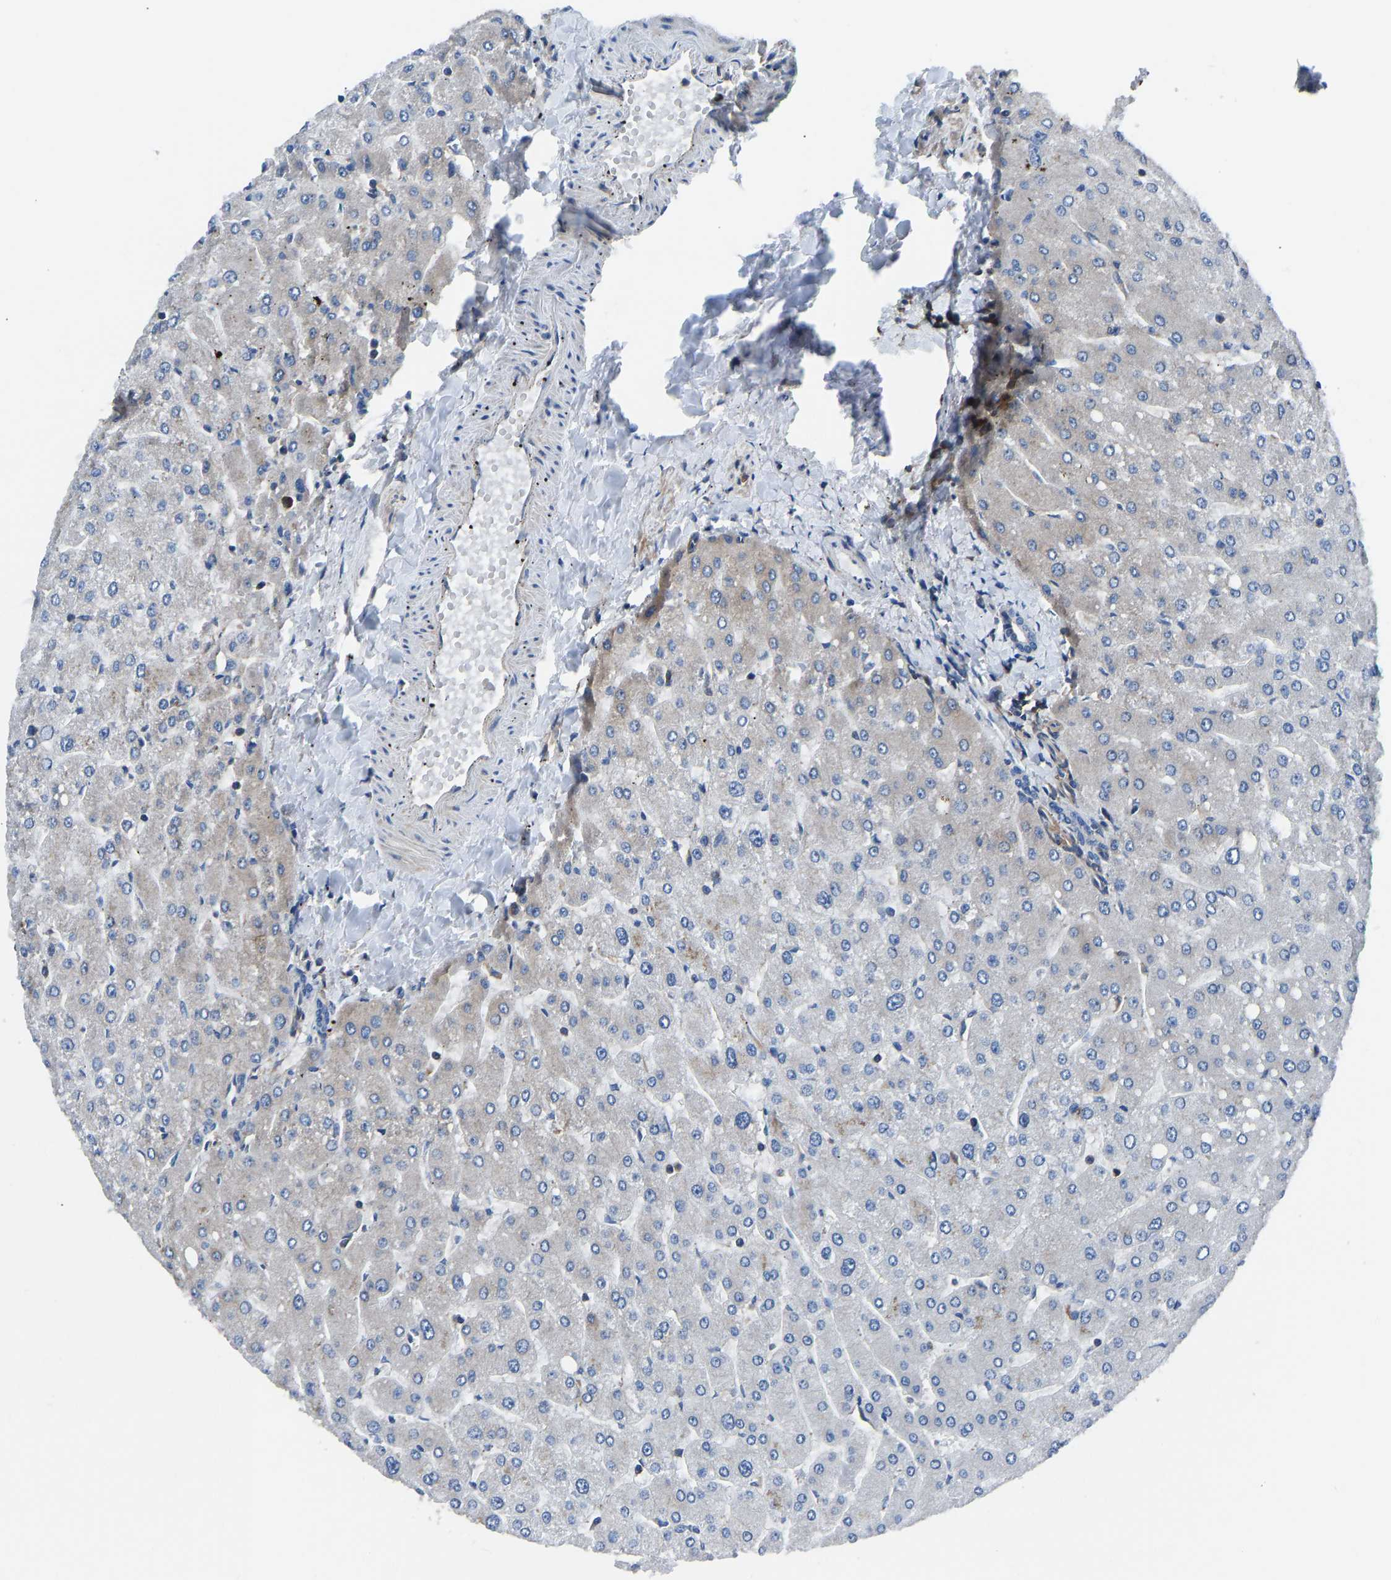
{"staining": {"intensity": "negative", "quantity": "none", "location": "none"}, "tissue": "liver", "cell_type": "Cholangiocytes", "image_type": "normal", "snomed": [{"axis": "morphology", "description": "Normal tissue, NOS"}, {"axis": "topography", "description": "Liver"}], "caption": "A high-resolution photomicrograph shows immunohistochemistry (IHC) staining of benign liver, which demonstrates no significant expression in cholangiocytes.", "gene": "PRKAR1A", "patient": {"sex": "male", "age": 55}}